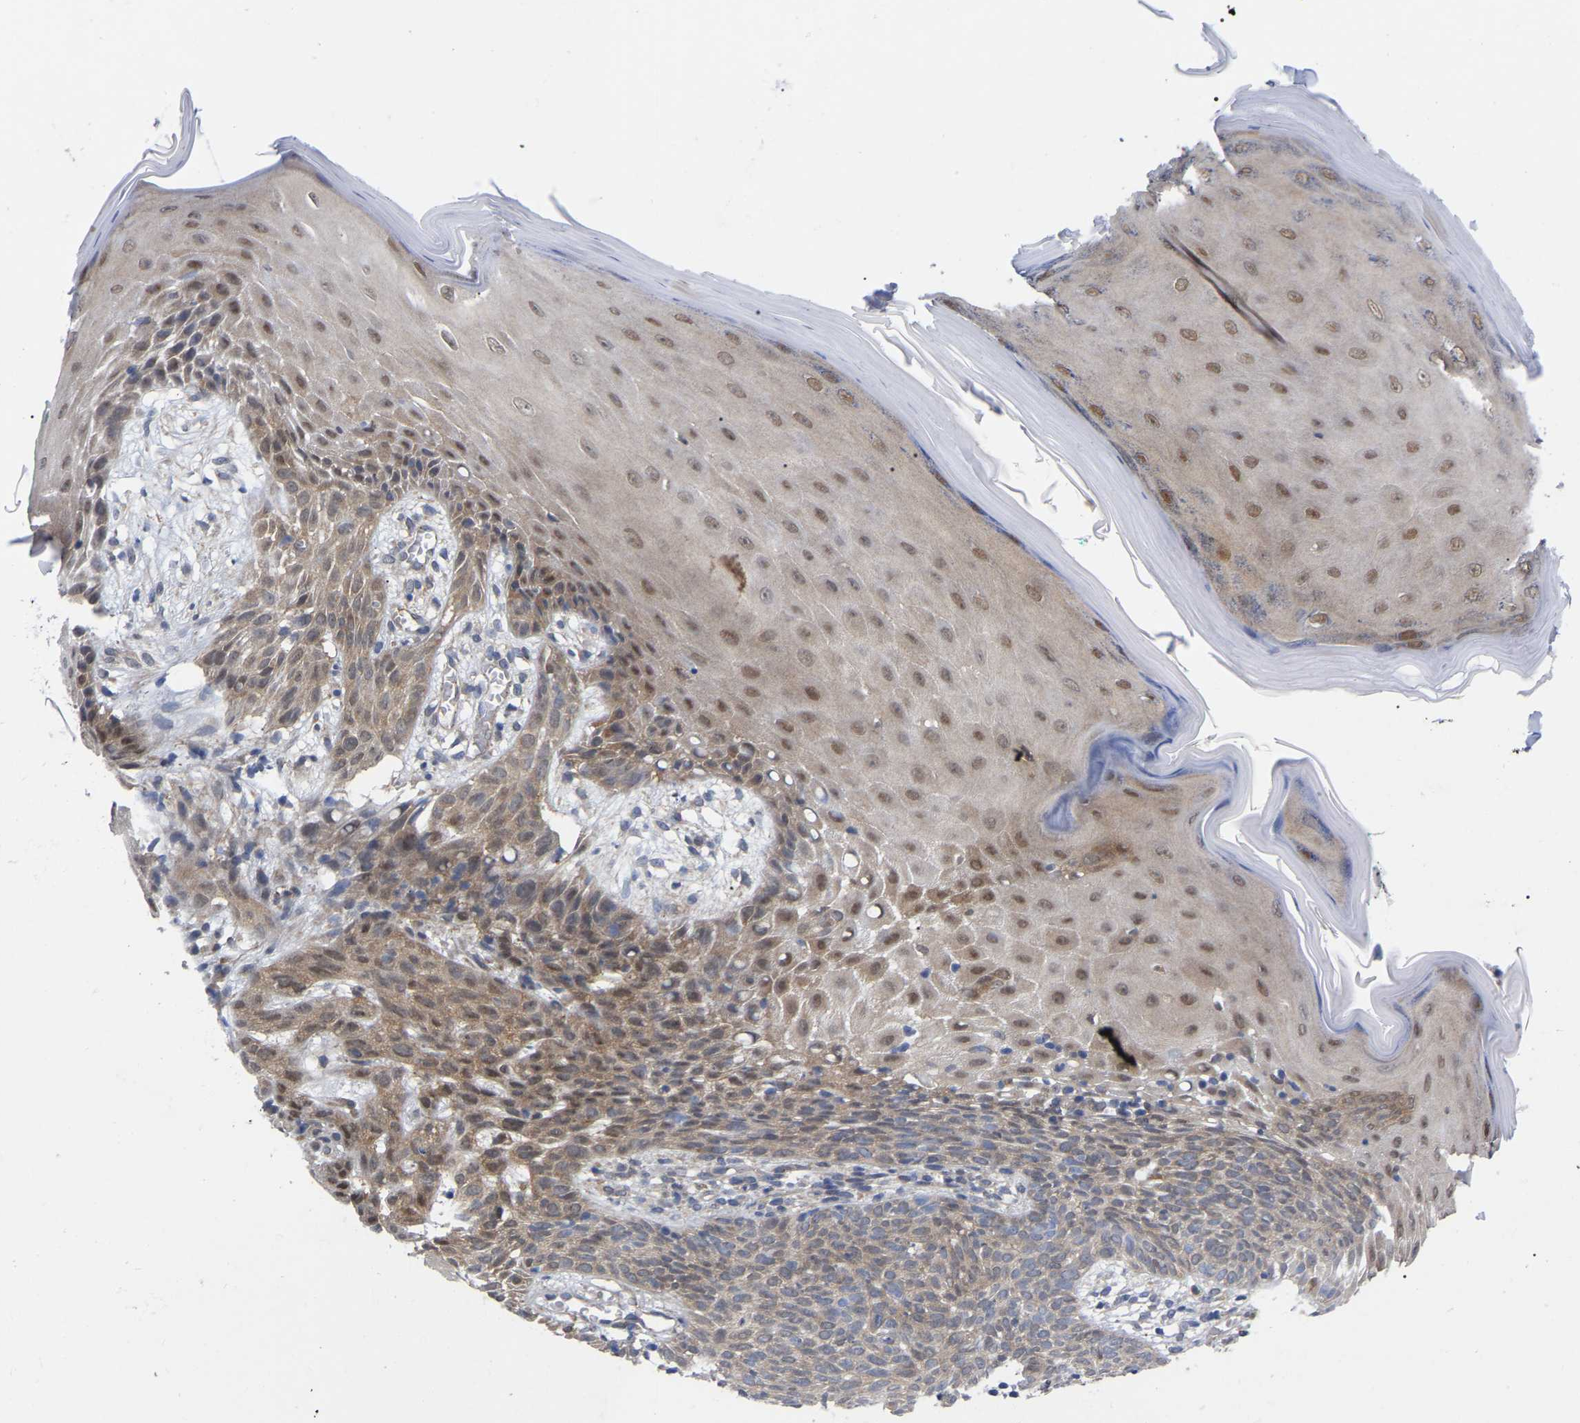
{"staining": {"intensity": "weak", "quantity": ">75%", "location": "cytoplasmic/membranous"}, "tissue": "skin cancer", "cell_type": "Tumor cells", "image_type": "cancer", "snomed": [{"axis": "morphology", "description": "Basal cell carcinoma"}, {"axis": "topography", "description": "Skin"}], "caption": "The micrograph exhibits immunohistochemical staining of basal cell carcinoma (skin). There is weak cytoplasmic/membranous expression is identified in about >75% of tumor cells.", "gene": "UBE4B", "patient": {"sex": "male", "age": 60}}